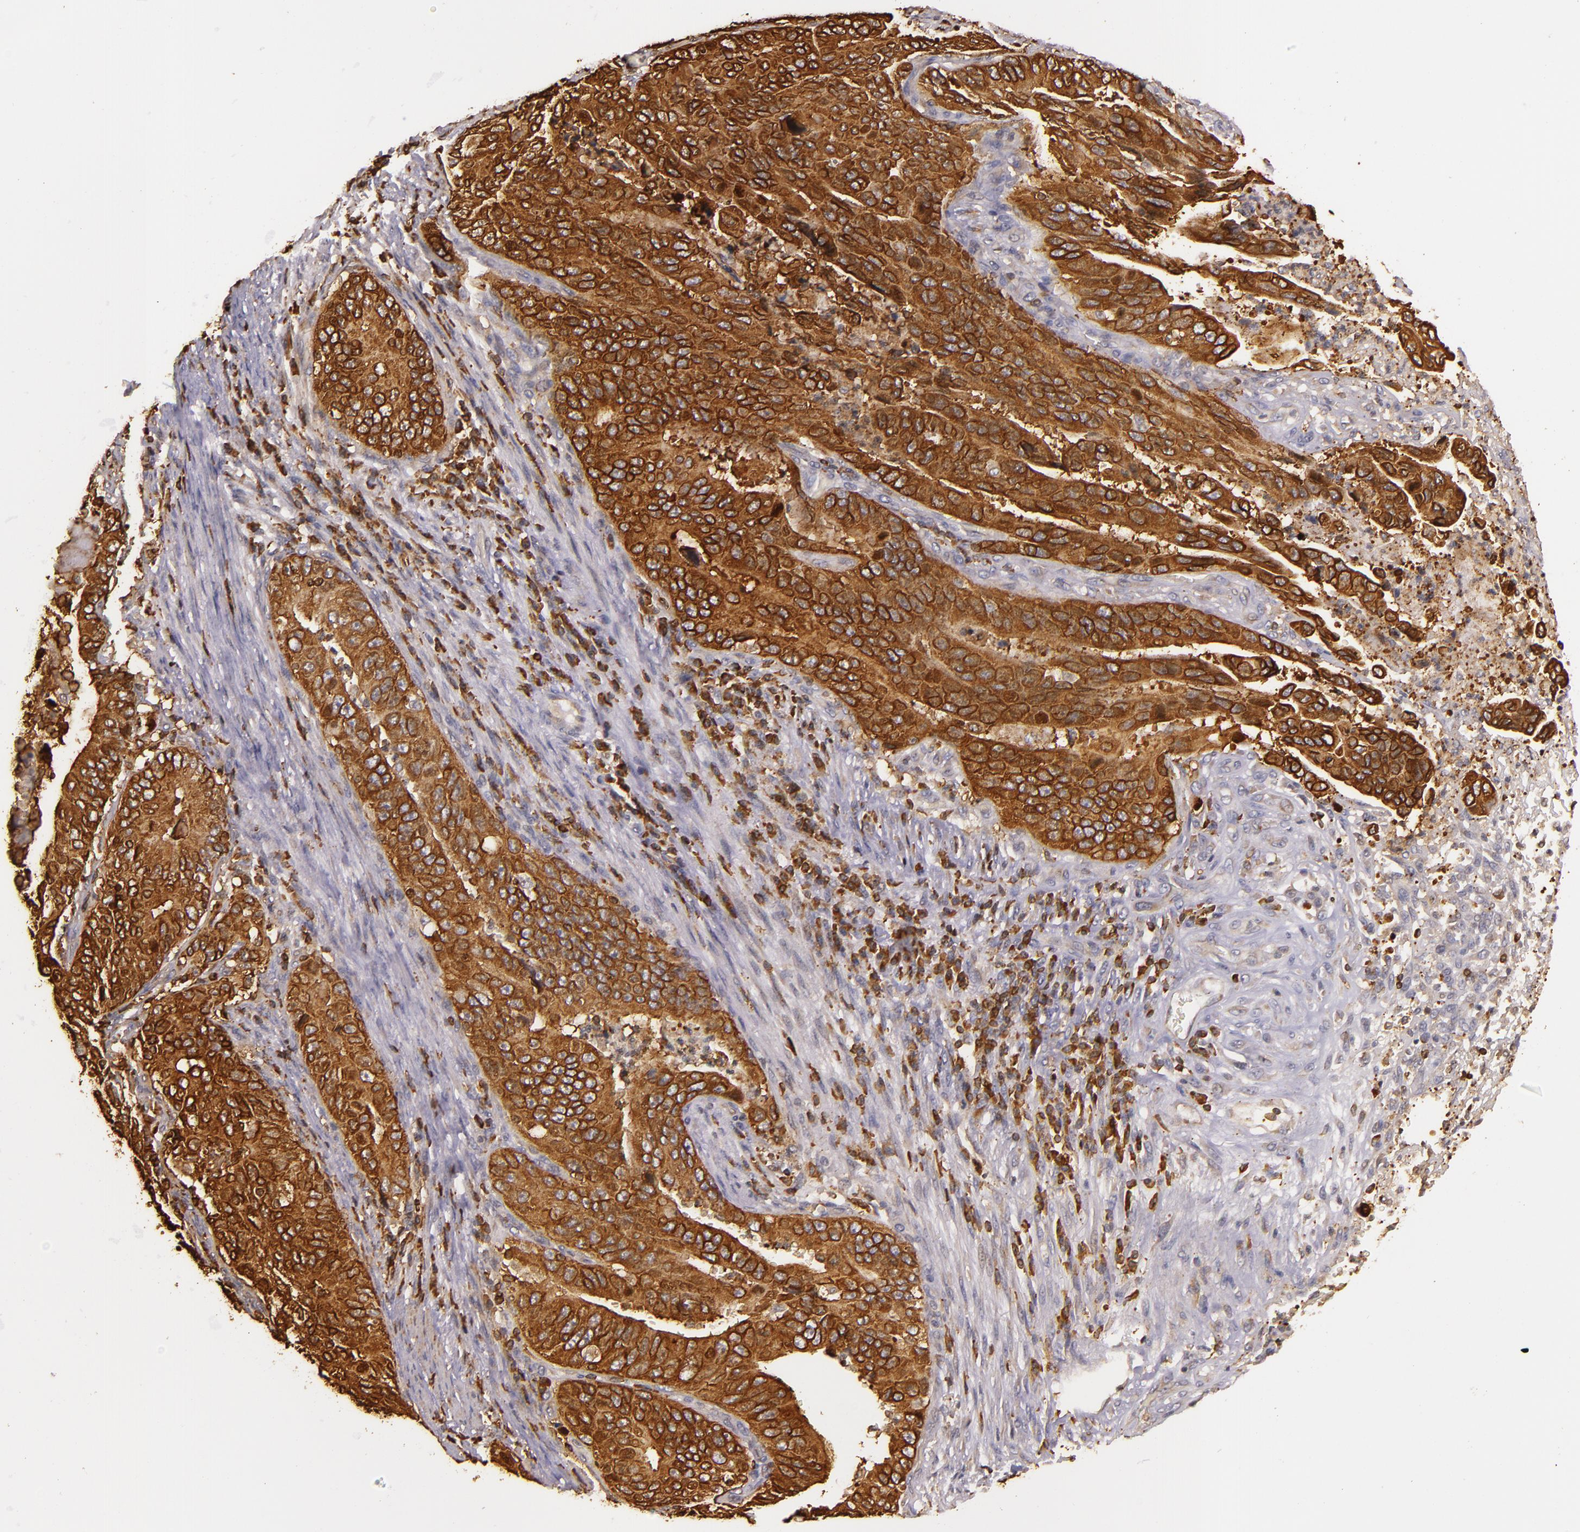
{"staining": {"intensity": "moderate", "quantity": ">75%", "location": "cytoplasmic/membranous"}, "tissue": "stomach cancer", "cell_type": "Tumor cells", "image_type": "cancer", "snomed": [{"axis": "morphology", "description": "Adenocarcinoma, NOS"}, {"axis": "topography", "description": "Stomach, upper"}], "caption": "Approximately >75% of tumor cells in stomach cancer display moderate cytoplasmic/membranous protein positivity as visualized by brown immunohistochemical staining.", "gene": "SLC9A3R1", "patient": {"sex": "female", "age": 50}}